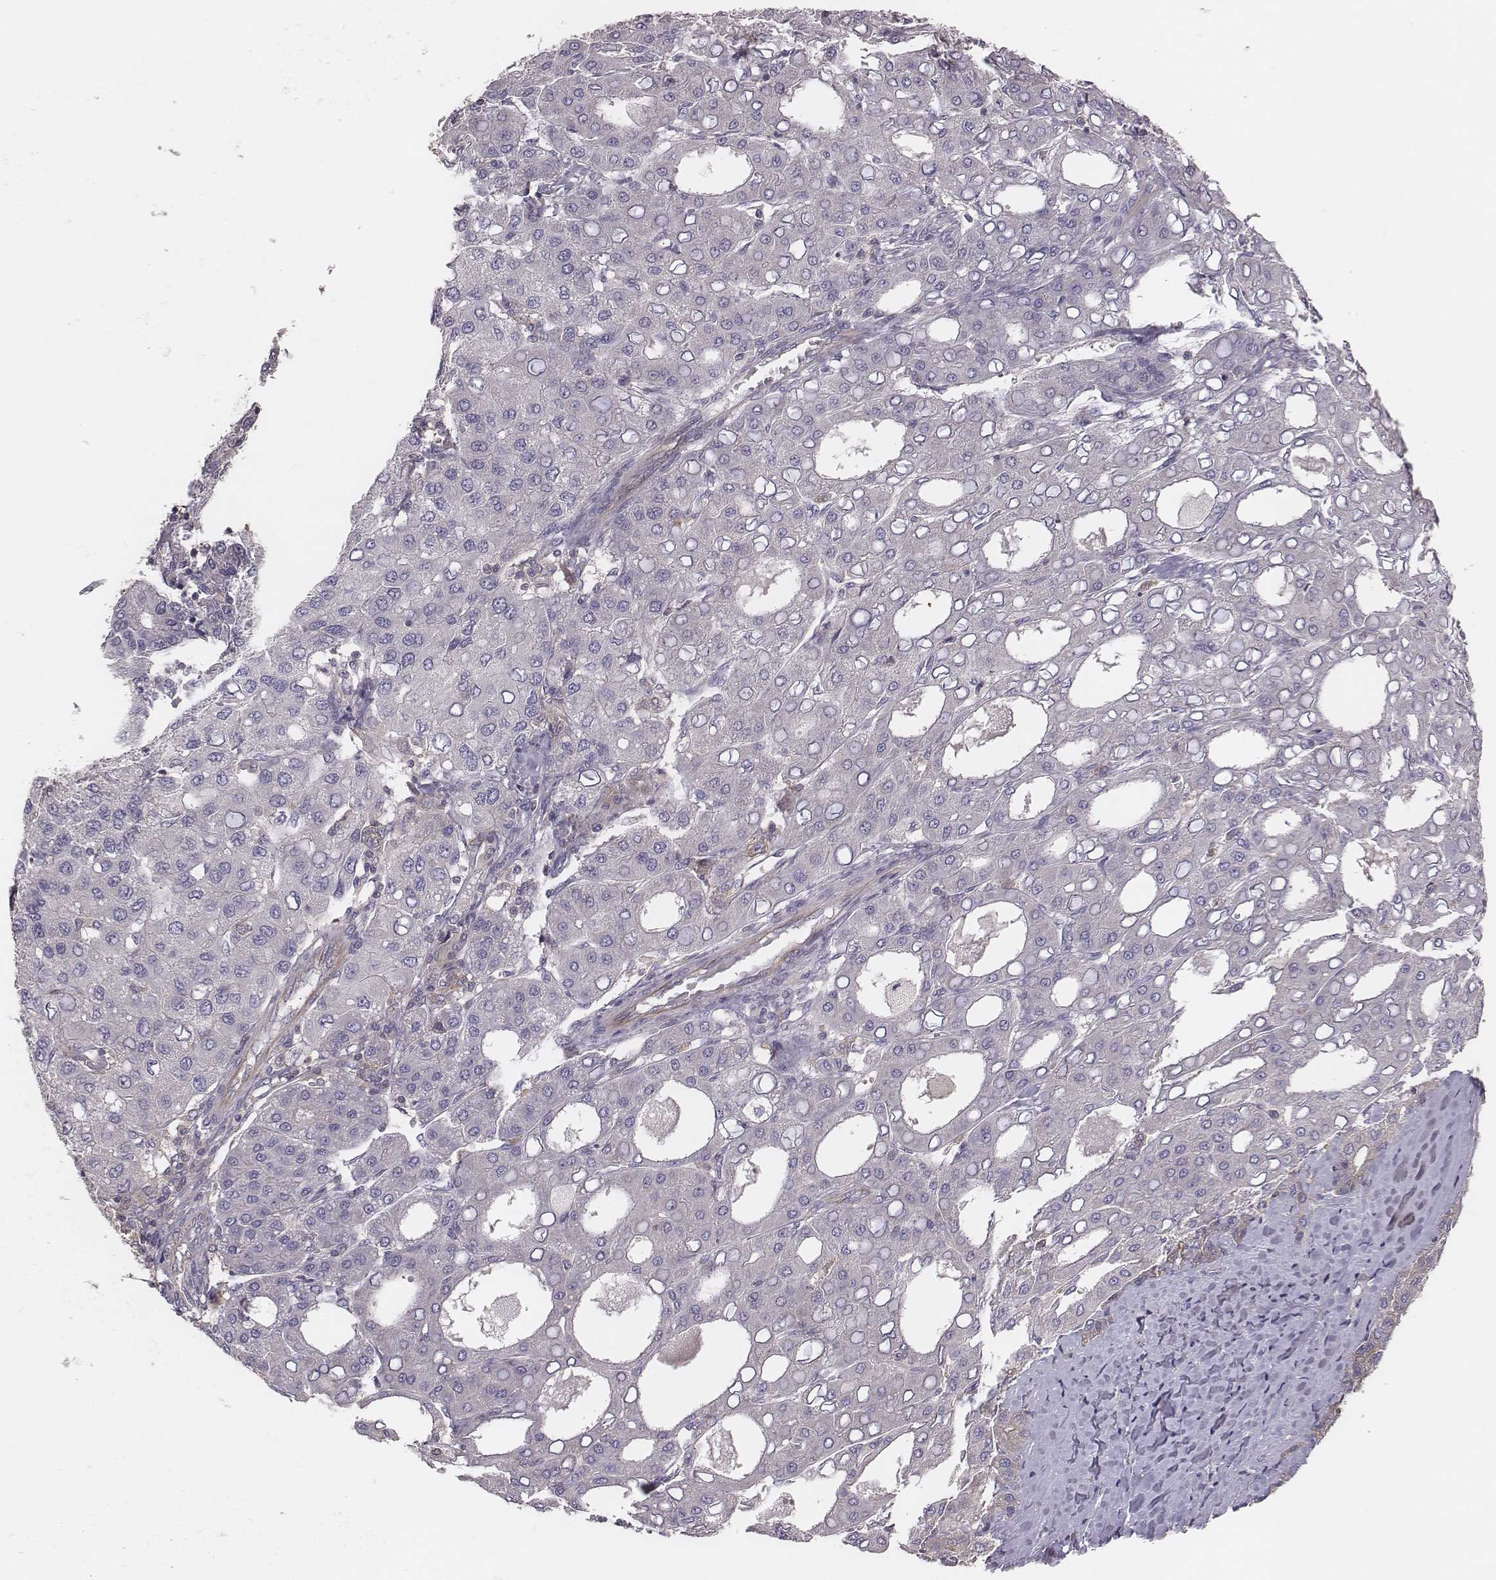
{"staining": {"intensity": "negative", "quantity": "none", "location": "none"}, "tissue": "liver cancer", "cell_type": "Tumor cells", "image_type": "cancer", "snomed": [{"axis": "morphology", "description": "Carcinoma, Hepatocellular, NOS"}, {"axis": "topography", "description": "Liver"}], "caption": "Immunohistochemistry histopathology image of liver cancer stained for a protein (brown), which displays no positivity in tumor cells. The staining is performed using DAB (3,3'-diaminobenzidine) brown chromogen with nuclei counter-stained in using hematoxylin.", "gene": "CAD", "patient": {"sex": "male", "age": 65}}